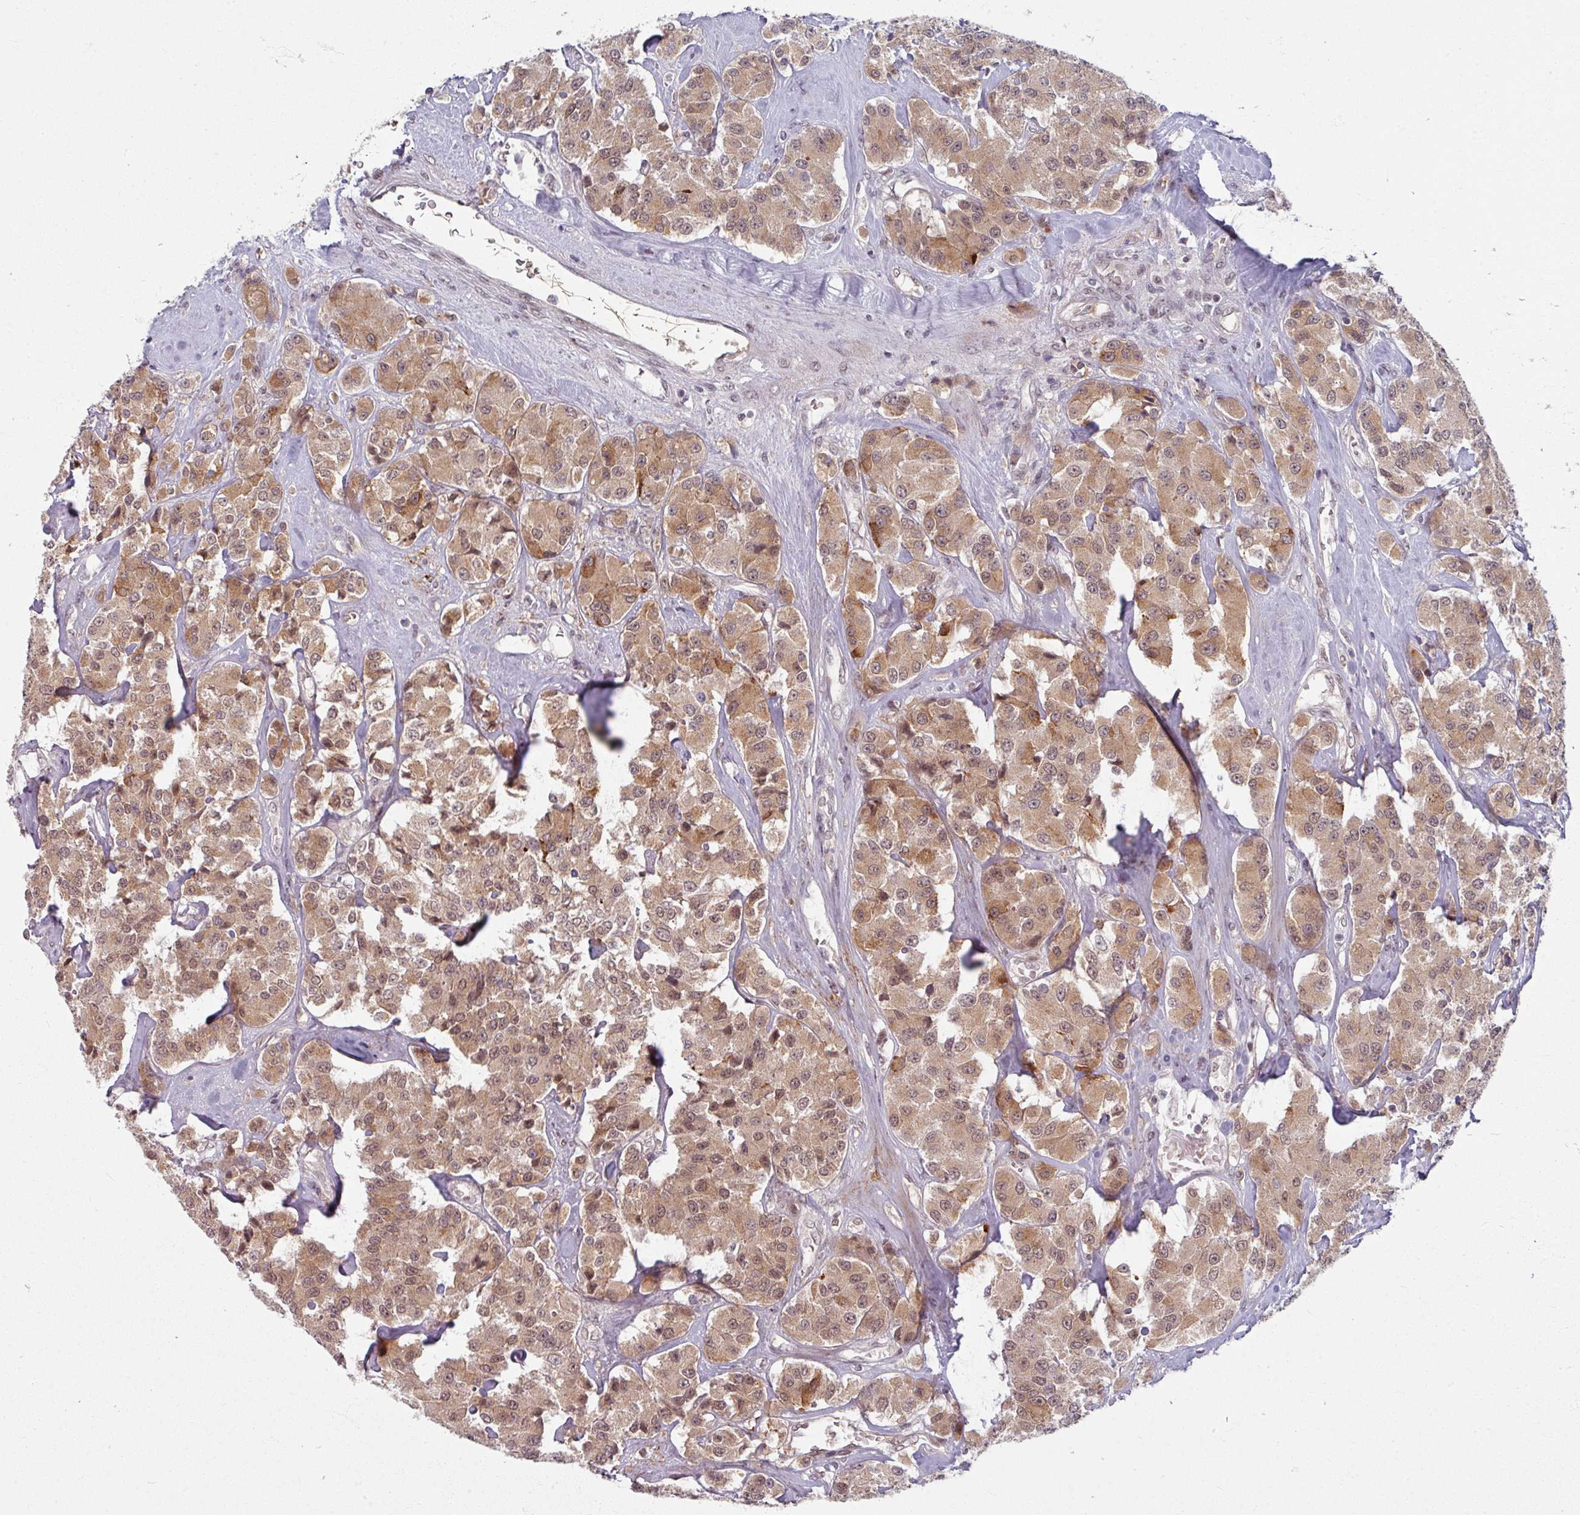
{"staining": {"intensity": "moderate", "quantity": ">75%", "location": "cytoplasmic/membranous,nuclear"}, "tissue": "carcinoid", "cell_type": "Tumor cells", "image_type": "cancer", "snomed": [{"axis": "morphology", "description": "Carcinoid, malignant, NOS"}, {"axis": "topography", "description": "Pancreas"}], "caption": "Protein staining by IHC exhibits moderate cytoplasmic/membranous and nuclear positivity in about >75% of tumor cells in carcinoid (malignant). (IHC, brightfield microscopy, high magnification).", "gene": "KLC3", "patient": {"sex": "male", "age": 41}}